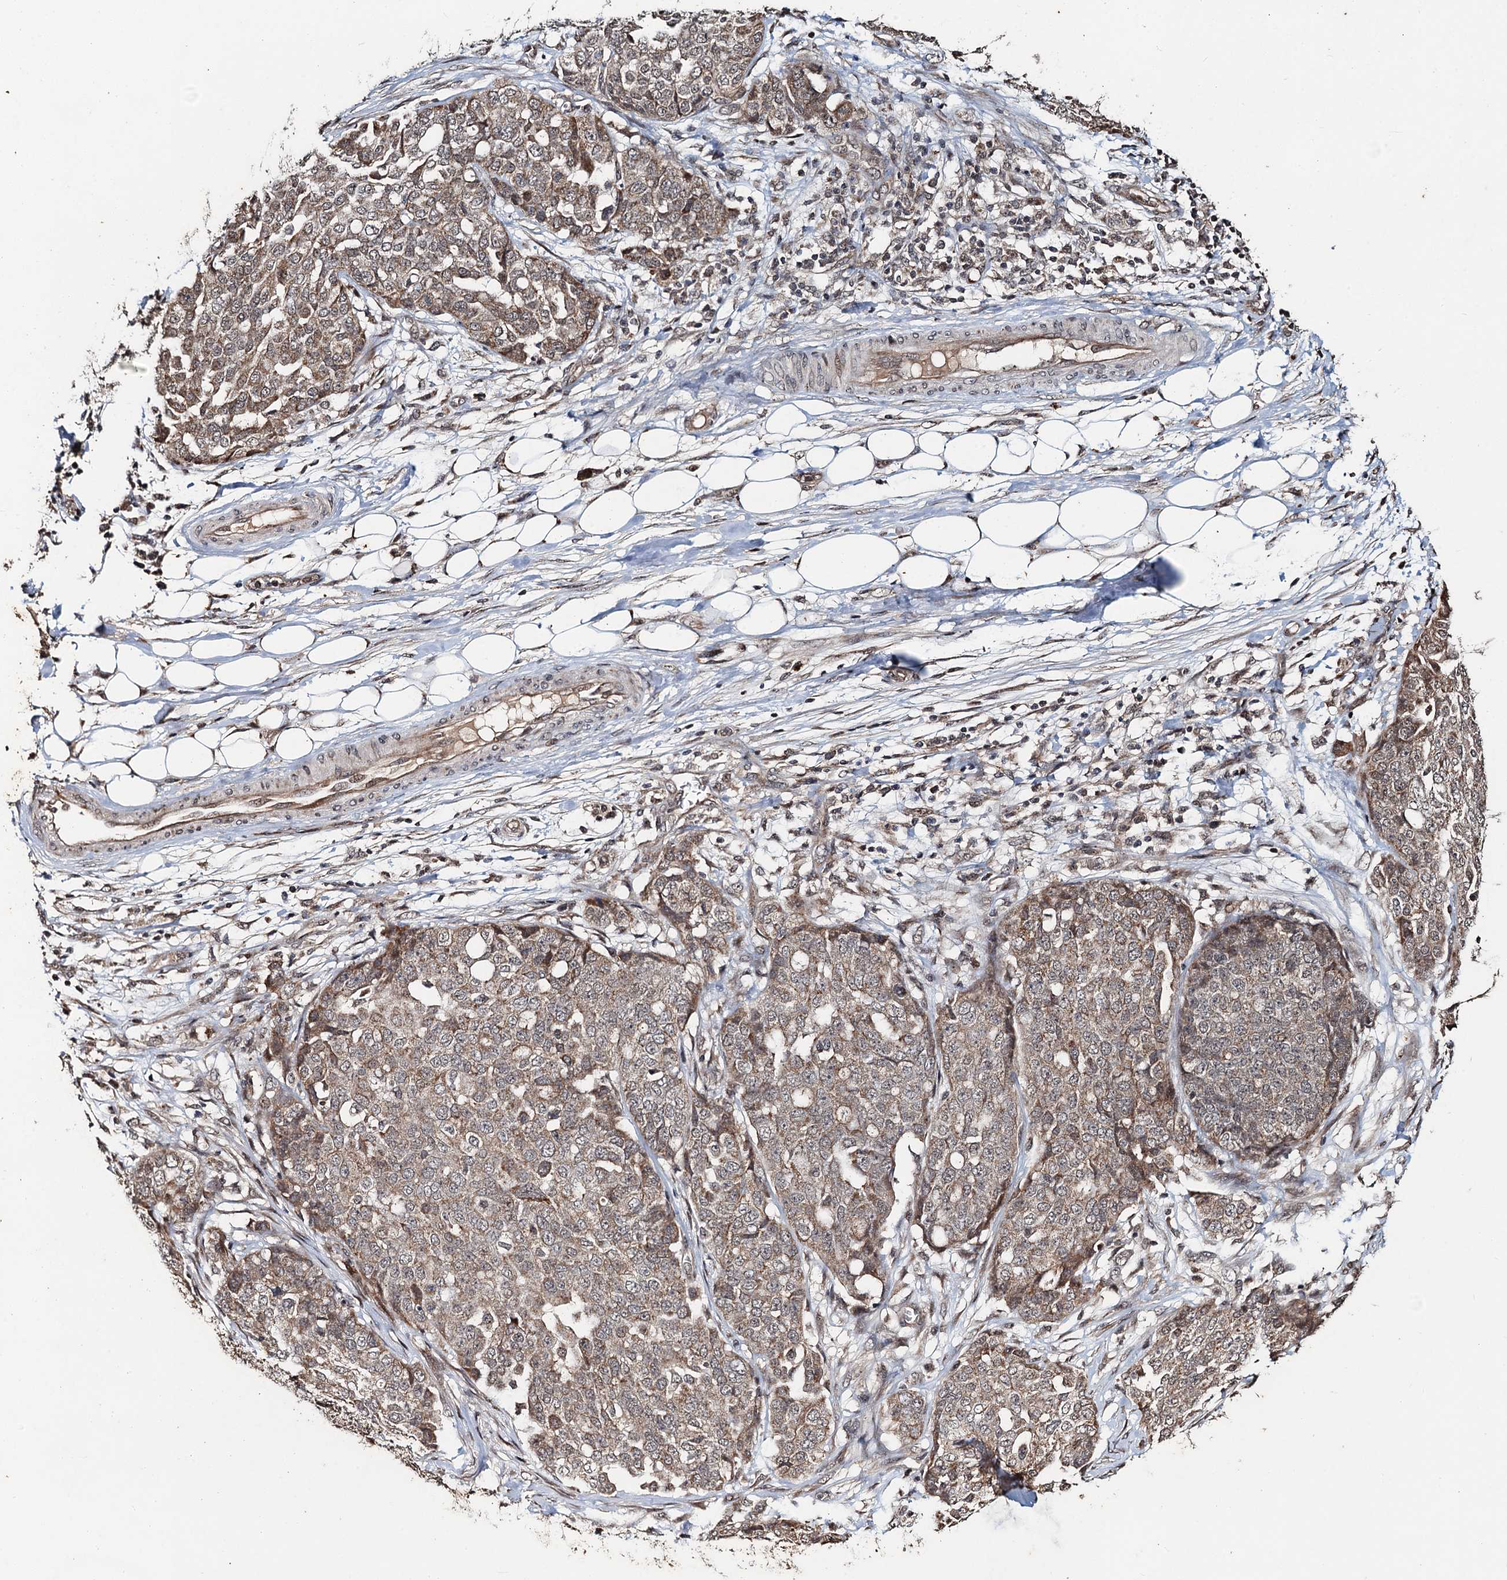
{"staining": {"intensity": "moderate", "quantity": "25%-75%", "location": "cytoplasmic/membranous"}, "tissue": "ovarian cancer", "cell_type": "Tumor cells", "image_type": "cancer", "snomed": [{"axis": "morphology", "description": "Cystadenocarcinoma, serous, NOS"}, {"axis": "topography", "description": "Soft tissue"}, {"axis": "topography", "description": "Ovary"}], "caption": "Serous cystadenocarcinoma (ovarian) stained with DAB immunohistochemistry (IHC) shows medium levels of moderate cytoplasmic/membranous expression in about 25%-75% of tumor cells. The staining is performed using DAB (3,3'-diaminobenzidine) brown chromogen to label protein expression. The nuclei are counter-stained blue using hematoxylin.", "gene": "REP15", "patient": {"sex": "female", "age": 57}}